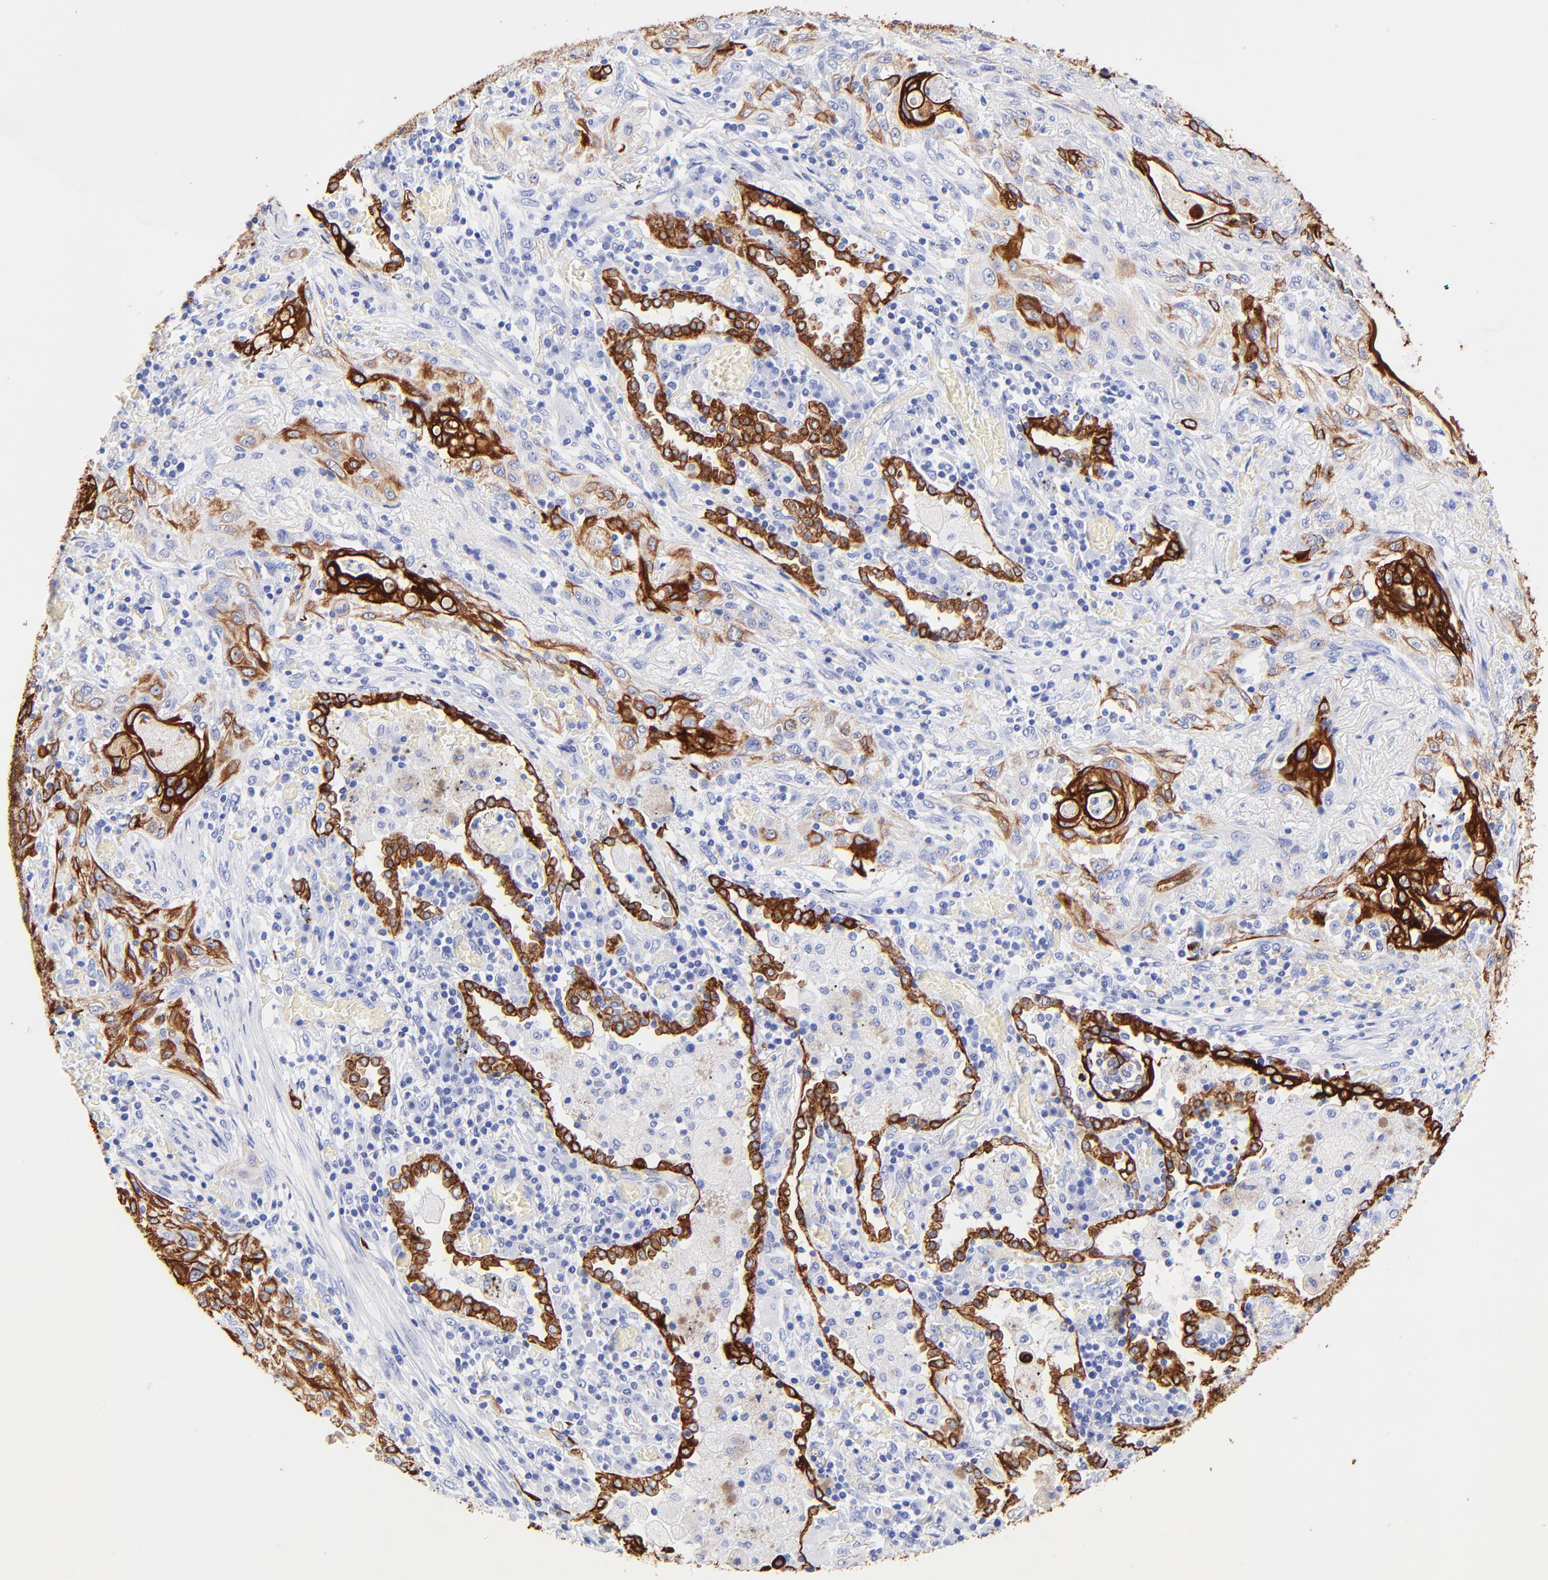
{"staining": {"intensity": "strong", "quantity": ">75%", "location": "cytoplasmic/membranous"}, "tissue": "lung cancer", "cell_type": "Tumor cells", "image_type": "cancer", "snomed": [{"axis": "morphology", "description": "Squamous cell carcinoma, NOS"}, {"axis": "topography", "description": "Lung"}], "caption": "IHC of lung cancer (squamous cell carcinoma) demonstrates high levels of strong cytoplasmic/membranous positivity in about >75% of tumor cells.", "gene": "KRT19", "patient": {"sex": "female", "age": 47}}